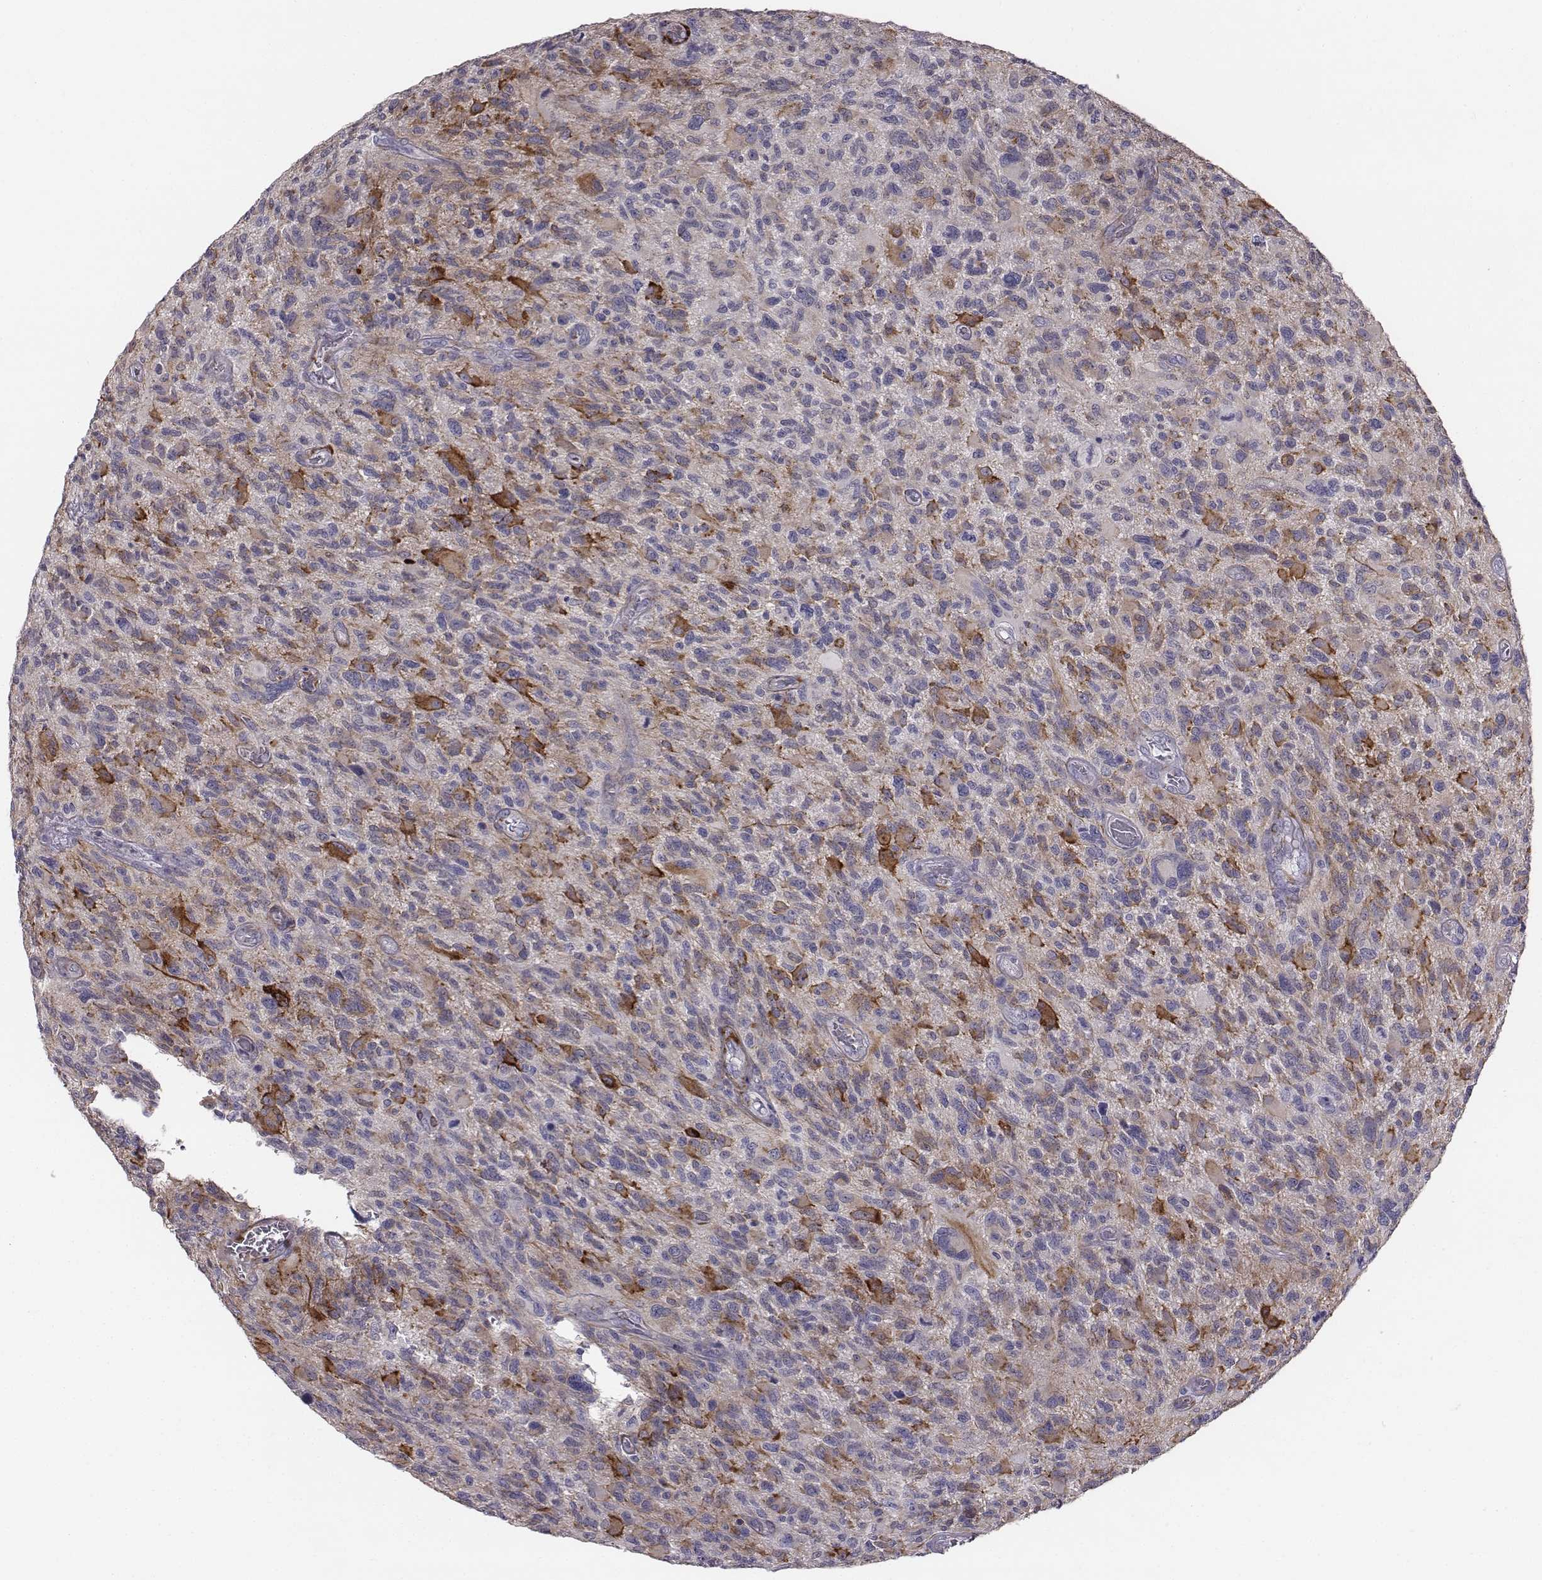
{"staining": {"intensity": "negative", "quantity": "none", "location": "none"}, "tissue": "glioma", "cell_type": "Tumor cells", "image_type": "cancer", "snomed": [{"axis": "morphology", "description": "Glioma, malignant, NOS"}, {"axis": "morphology", "description": "Glioma, malignant, High grade"}, {"axis": "topography", "description": "Brain"}], "caption": "An image of glioma stained for a protein demonstrates no brown staining in tumor cells.", "gene": "PRKCZ", "patient": {"sex": "female", "age": 71}}